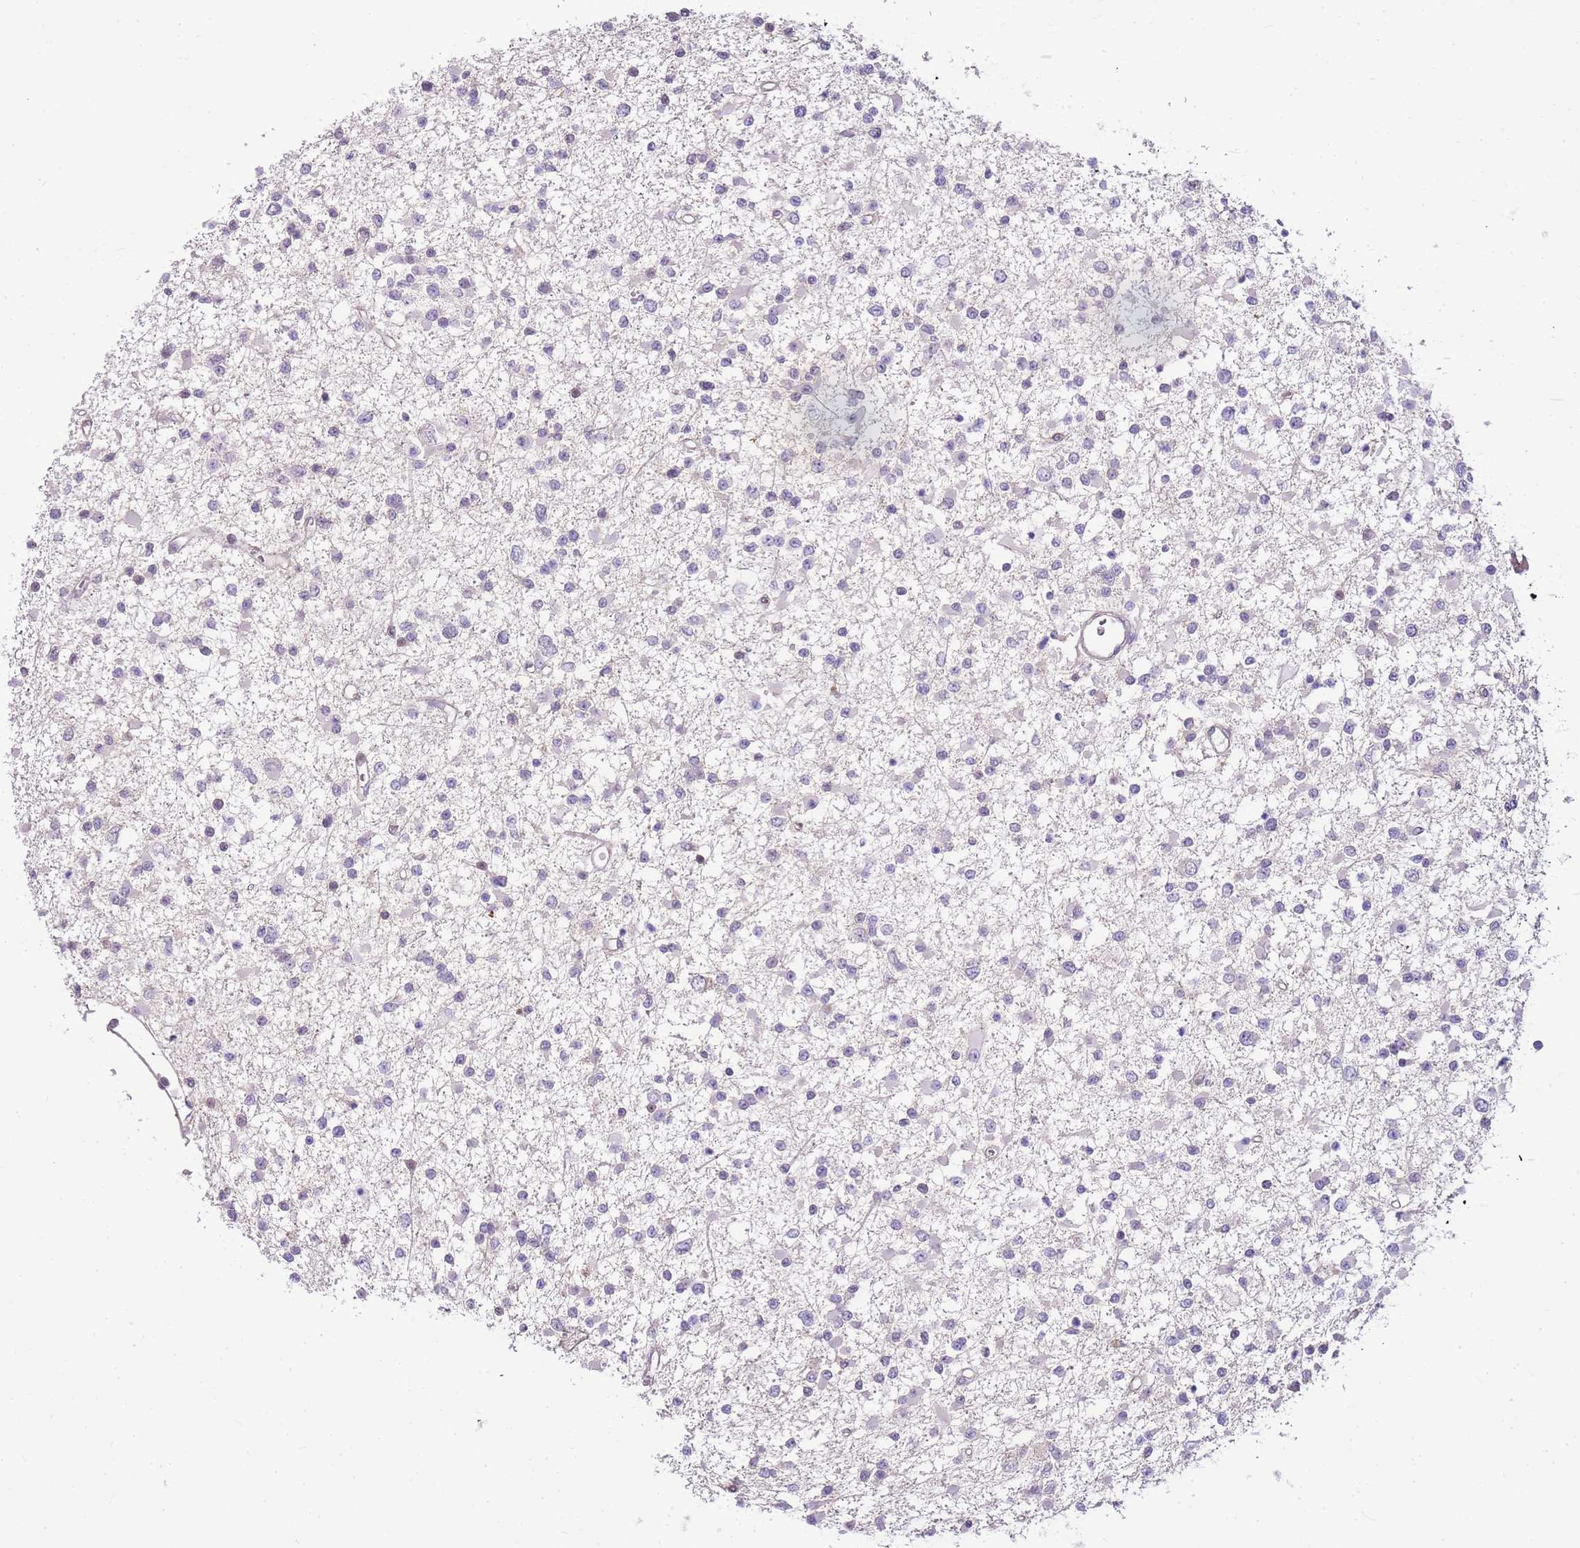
{"staining": {"intensity": "moderate", "quantity": "<25%", "location": "nuclear"}, "tissue": "glioma", "cell_type": "Tumor cells", "image_type": "cancer", "snomed": [{"axis": "morphology", "description": "Glioma, malignant, Low grade"}, {"axis": "topography", "description": "Brain"}], "caption": "Tumor cells show moderate nuclear expression in about <25% of cells in glioma.", "gene": "CLBA1", "patient": {"sex": "female", "age": 22}}